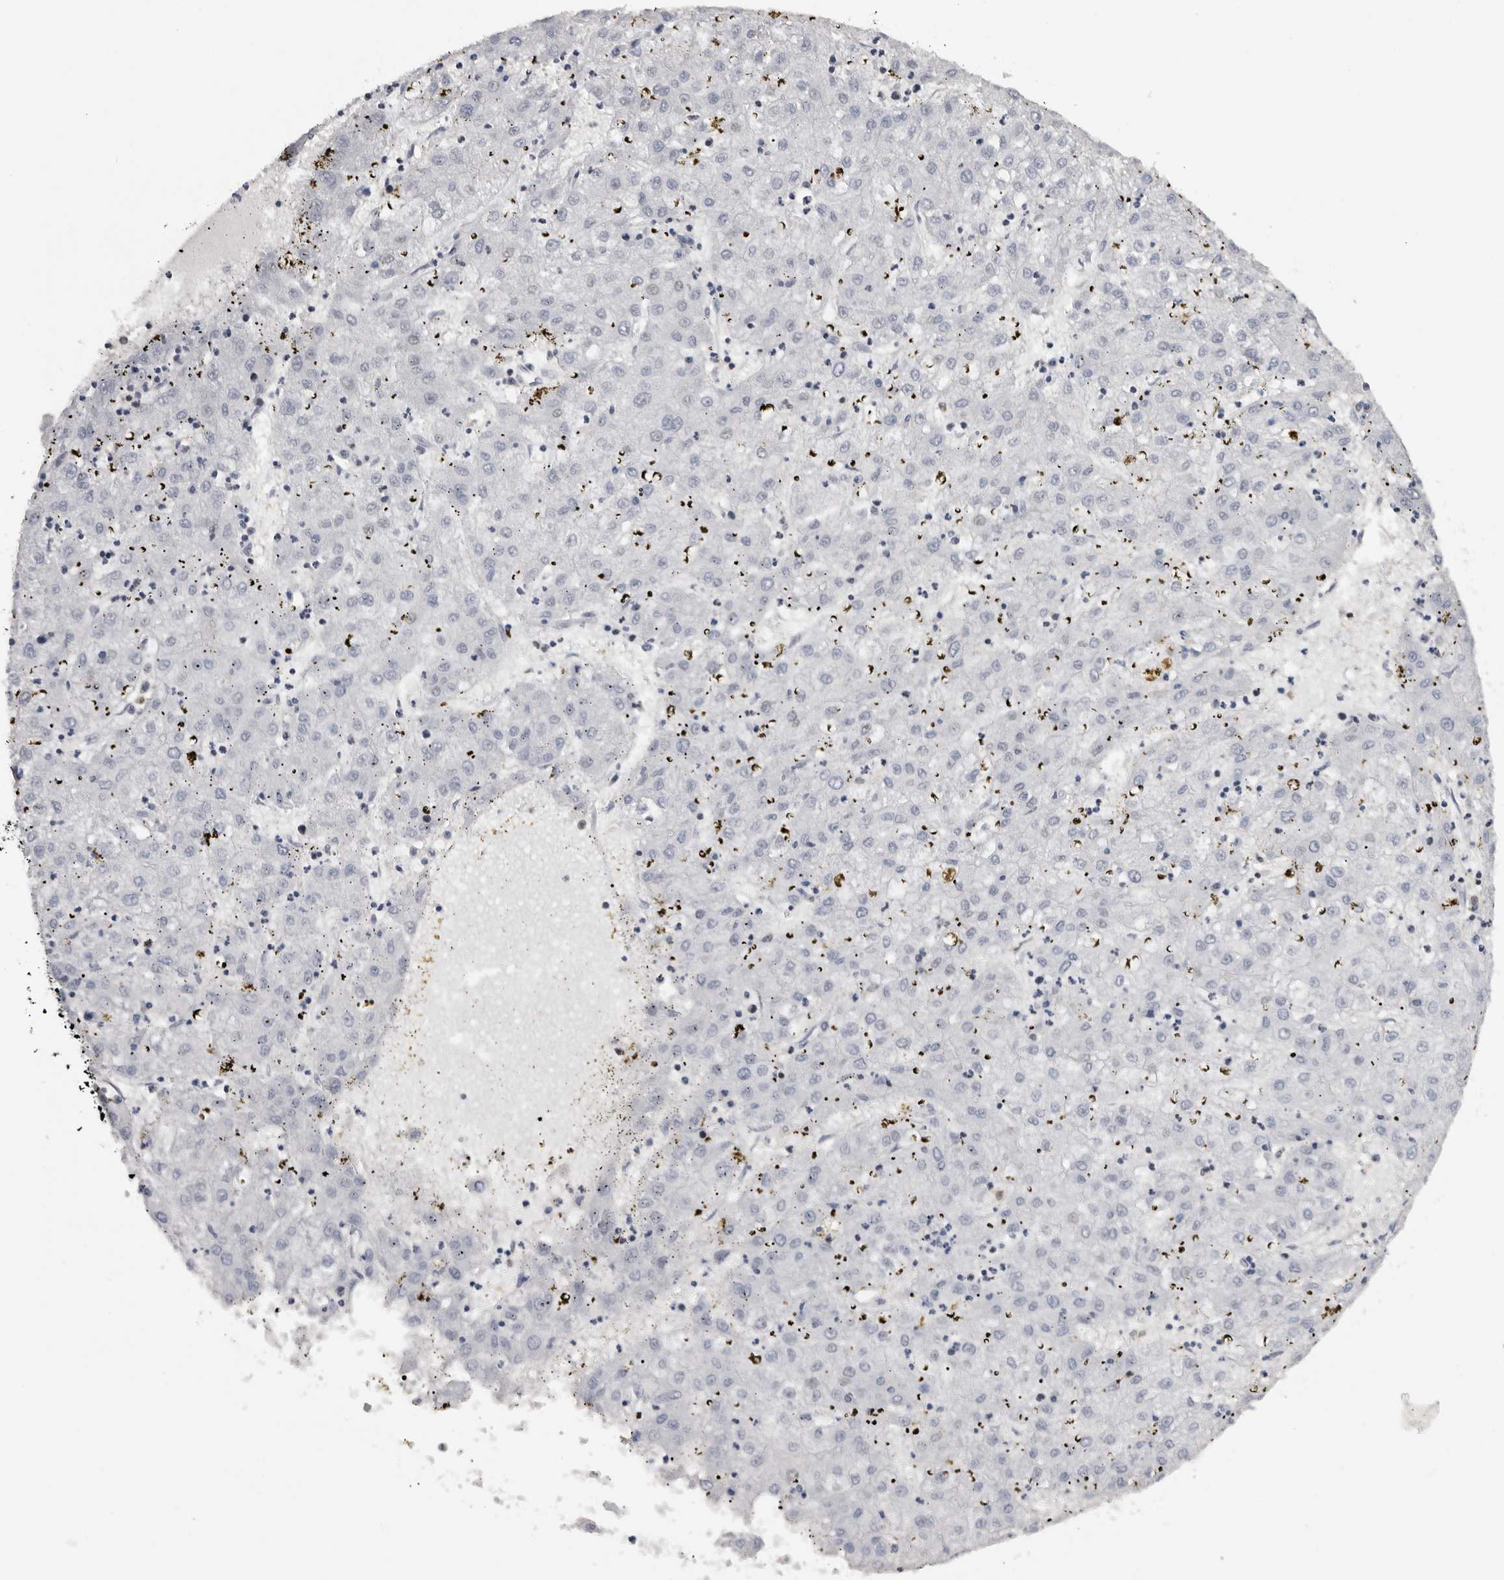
{"staining": {"intensity": "negative", "quantity": "none", "location": "none"}, "tissue": "liver cancer", "cell_type": "Tumor cells", "image_type": "cancer", "snomed": [{"axis": "morphology", "description": "Carcinoma, Hepatocellular, NOS"}, {"axis": "topography", "description": "Liver"}], "caption": "DAB (3,3'-diaminobenzidine) immunohistochemical staining of human liver cancer shows no significant positivity in tumor cells. (DAB immunohistochemistry with hematoxylin counter stain).", "gene": "KIF2B", "patient": {"sex": "male", "age": 72}}